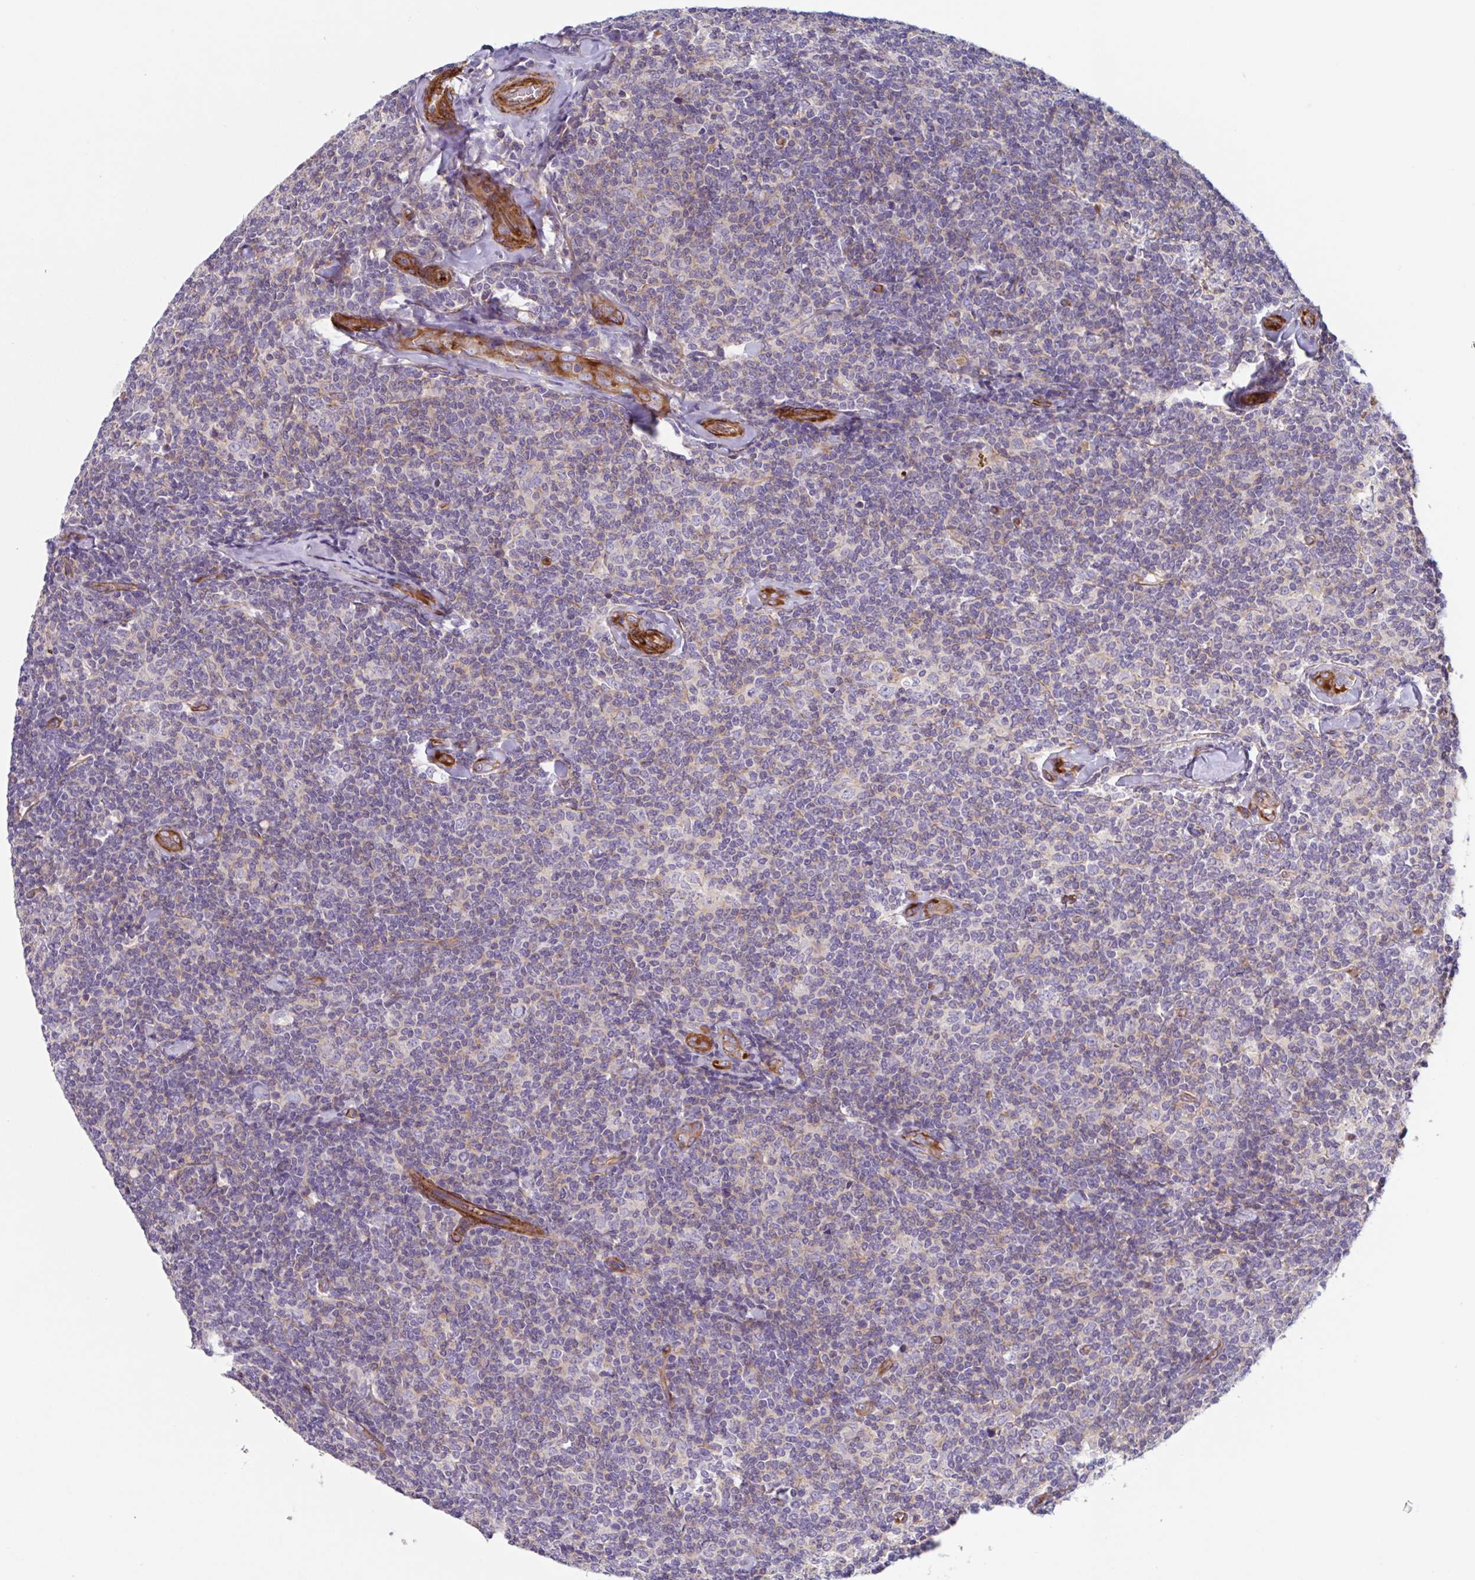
{"staining": {"intensity": "weak", "quantity": "<25%", "location": "cytoplasmic/membranous"}, "tissue": "lymphoma", "cell_type": "Tumor cells", "image_type": "cancer", "snomed": [{"axis": "morphology", "description": "Malignant lymphoma, non-Hodgkin's type, Low grade"}, {"axis": "topography", "description": "Lymph node"}], "caption": "Immunohistochemical staining of malignant lymphoma, non-Hodgkin's type (low-grade) exhibits no significant staining in tumor cells.", "gene": "SHISA7", "patient": {"sex": "female", "age": 56}}